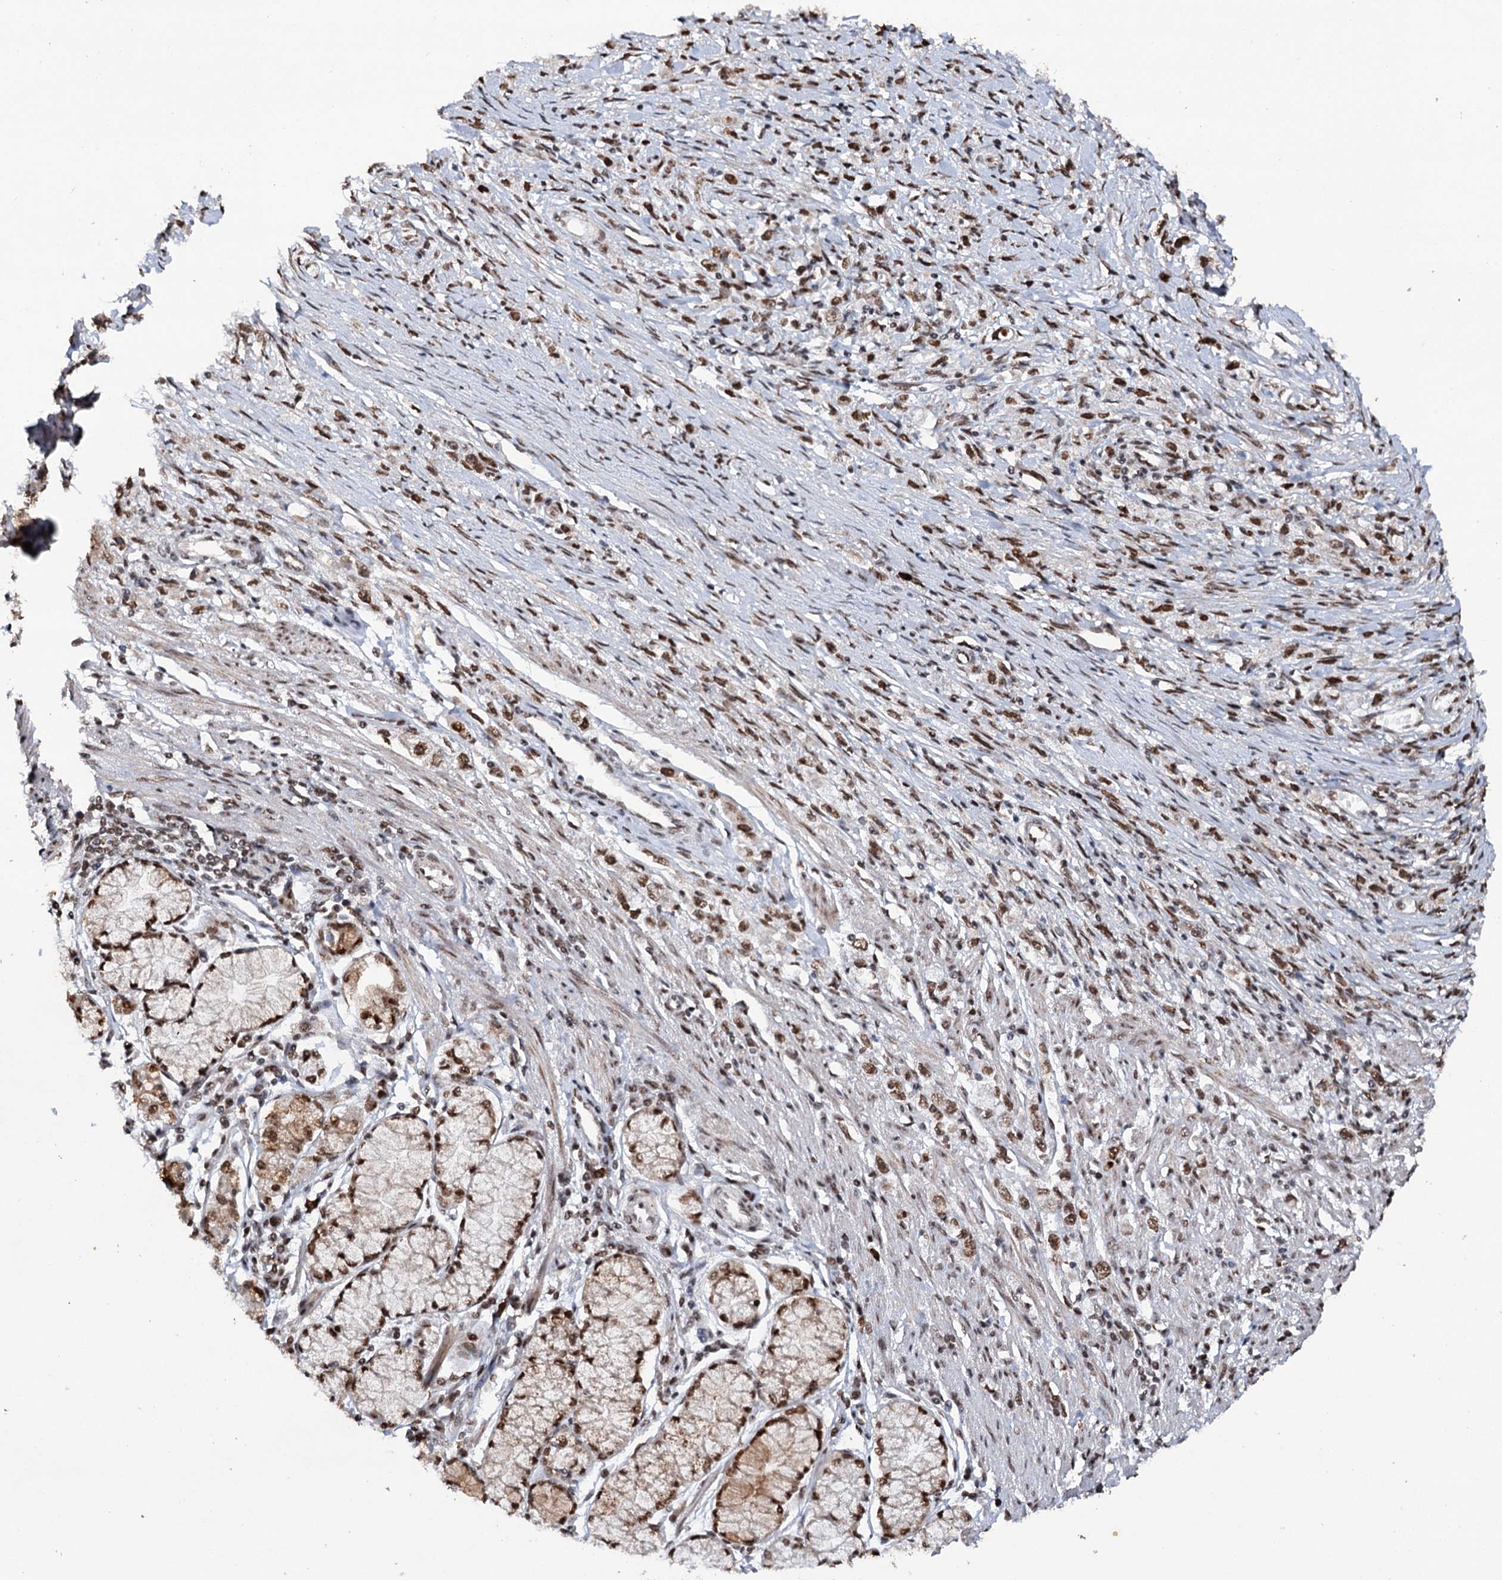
{"staining": {"intensity": "moderate", "quantity": ">75%", "location": "nuclear"}, "tissue": "stomach cancer", "cell_type": "Tumor cells", "image_type": "cancer", "snomed": [{"axis": "morphology", "description": "Adenocarcinoma, NOS"}, {"axis": "topography", "description": "Stomach"}], "caption": "This is a histology image of IHC staining of adenocarcinoma (stomach), which shows moderate positivity in the nuclear of tumor cells.", "gene": "MATR3", "patient": {"sex": "female", "age": 59}}